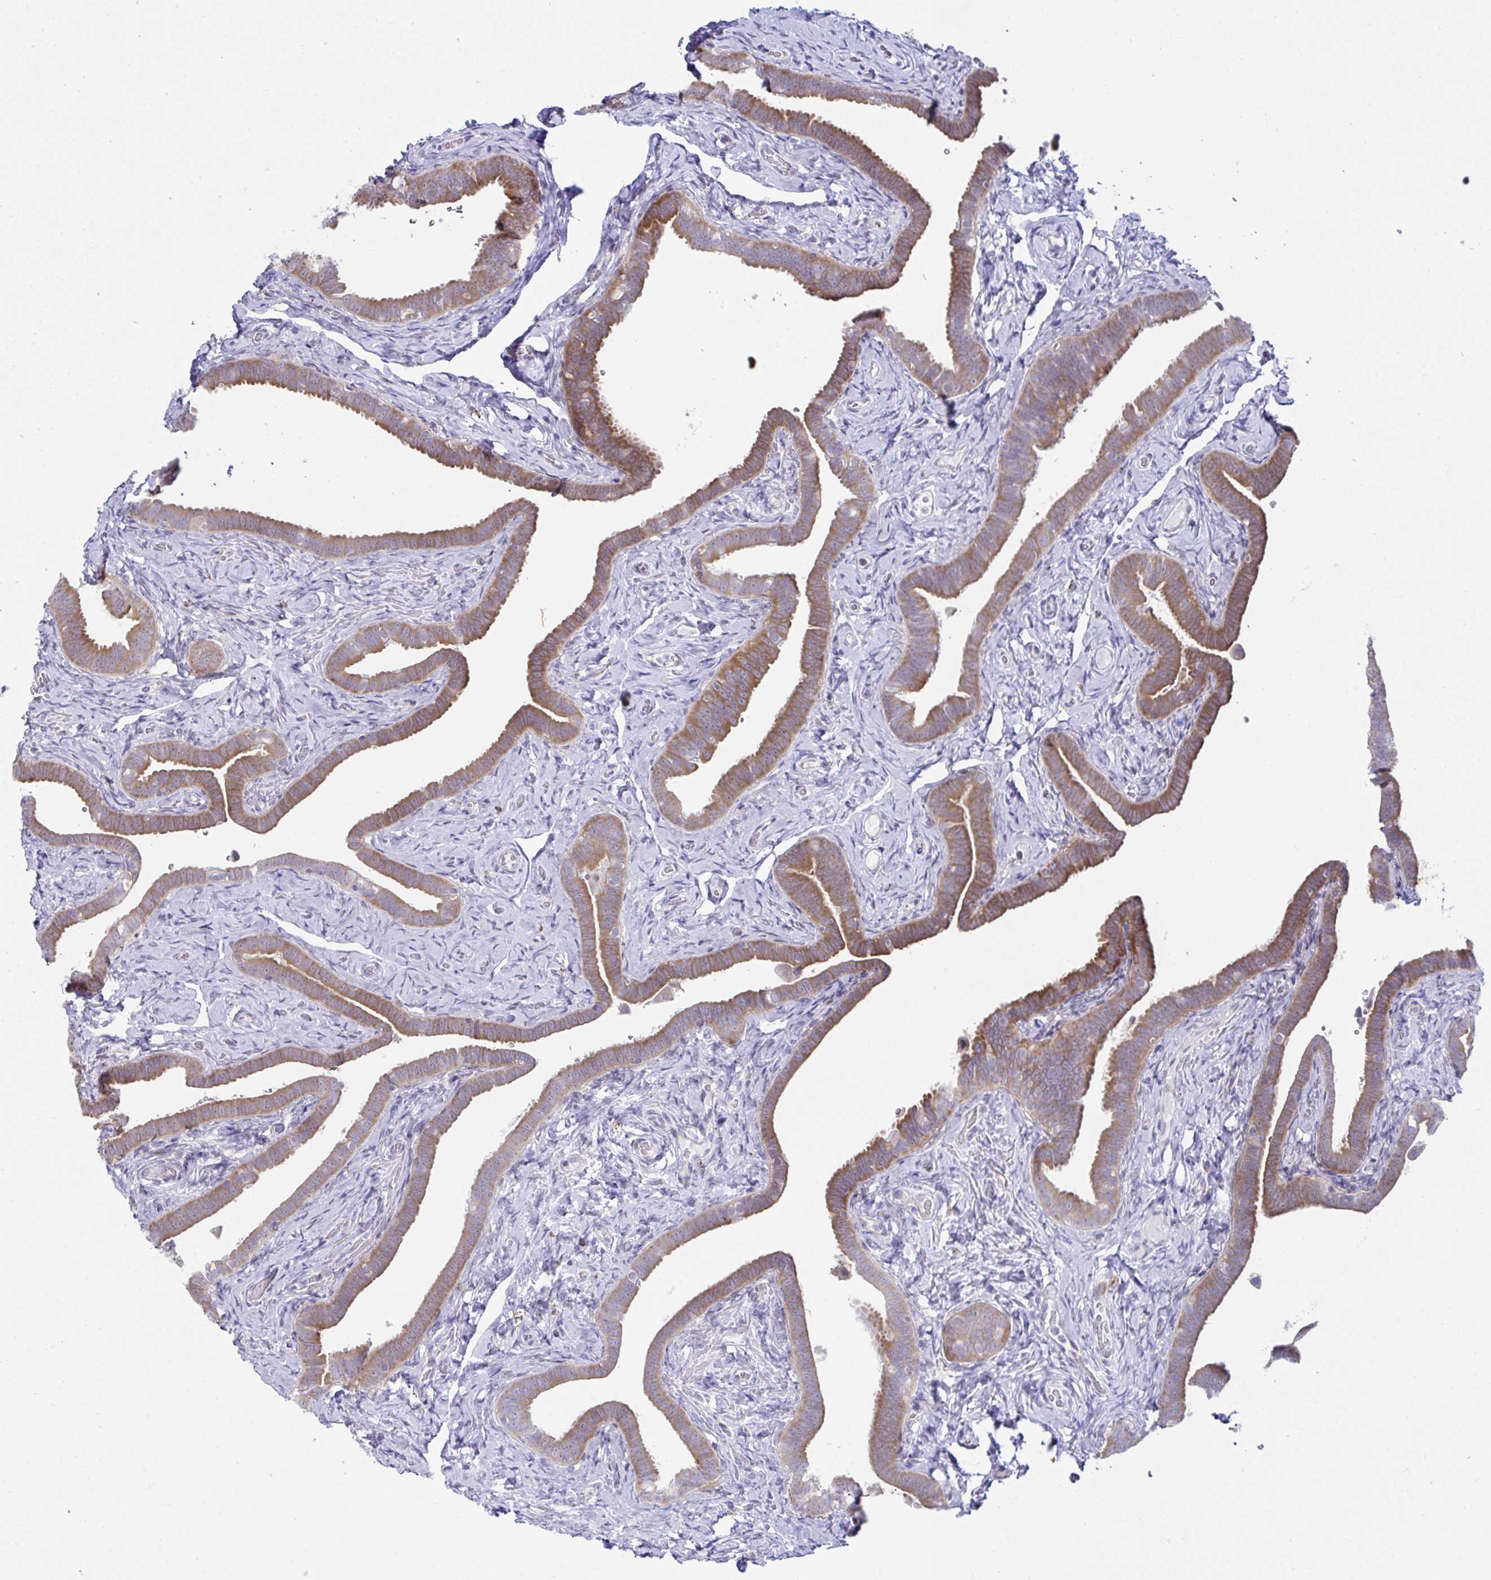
{"staining": {"intensity": "moderate", "quantity": ">75%", "location": "cytoplasmic/membranous"}, "tissue": "fallopian tube", "cell_type": "Glandular cells", "image_type": "normal", "snomed": [{"axis": "morphology", "description": "Normal tissue, NOS"}, {"axis": "topography", "description": "Fallopian tube"}], "caption": "Approximately >75% of glandular cells in normal human fallopian tube display moderate cytoplasmic/membranous protein staining as visualized by brown immunohistochemical staining.", "gene": "FAU", "patient": {"sex": "female", "age": 69}}